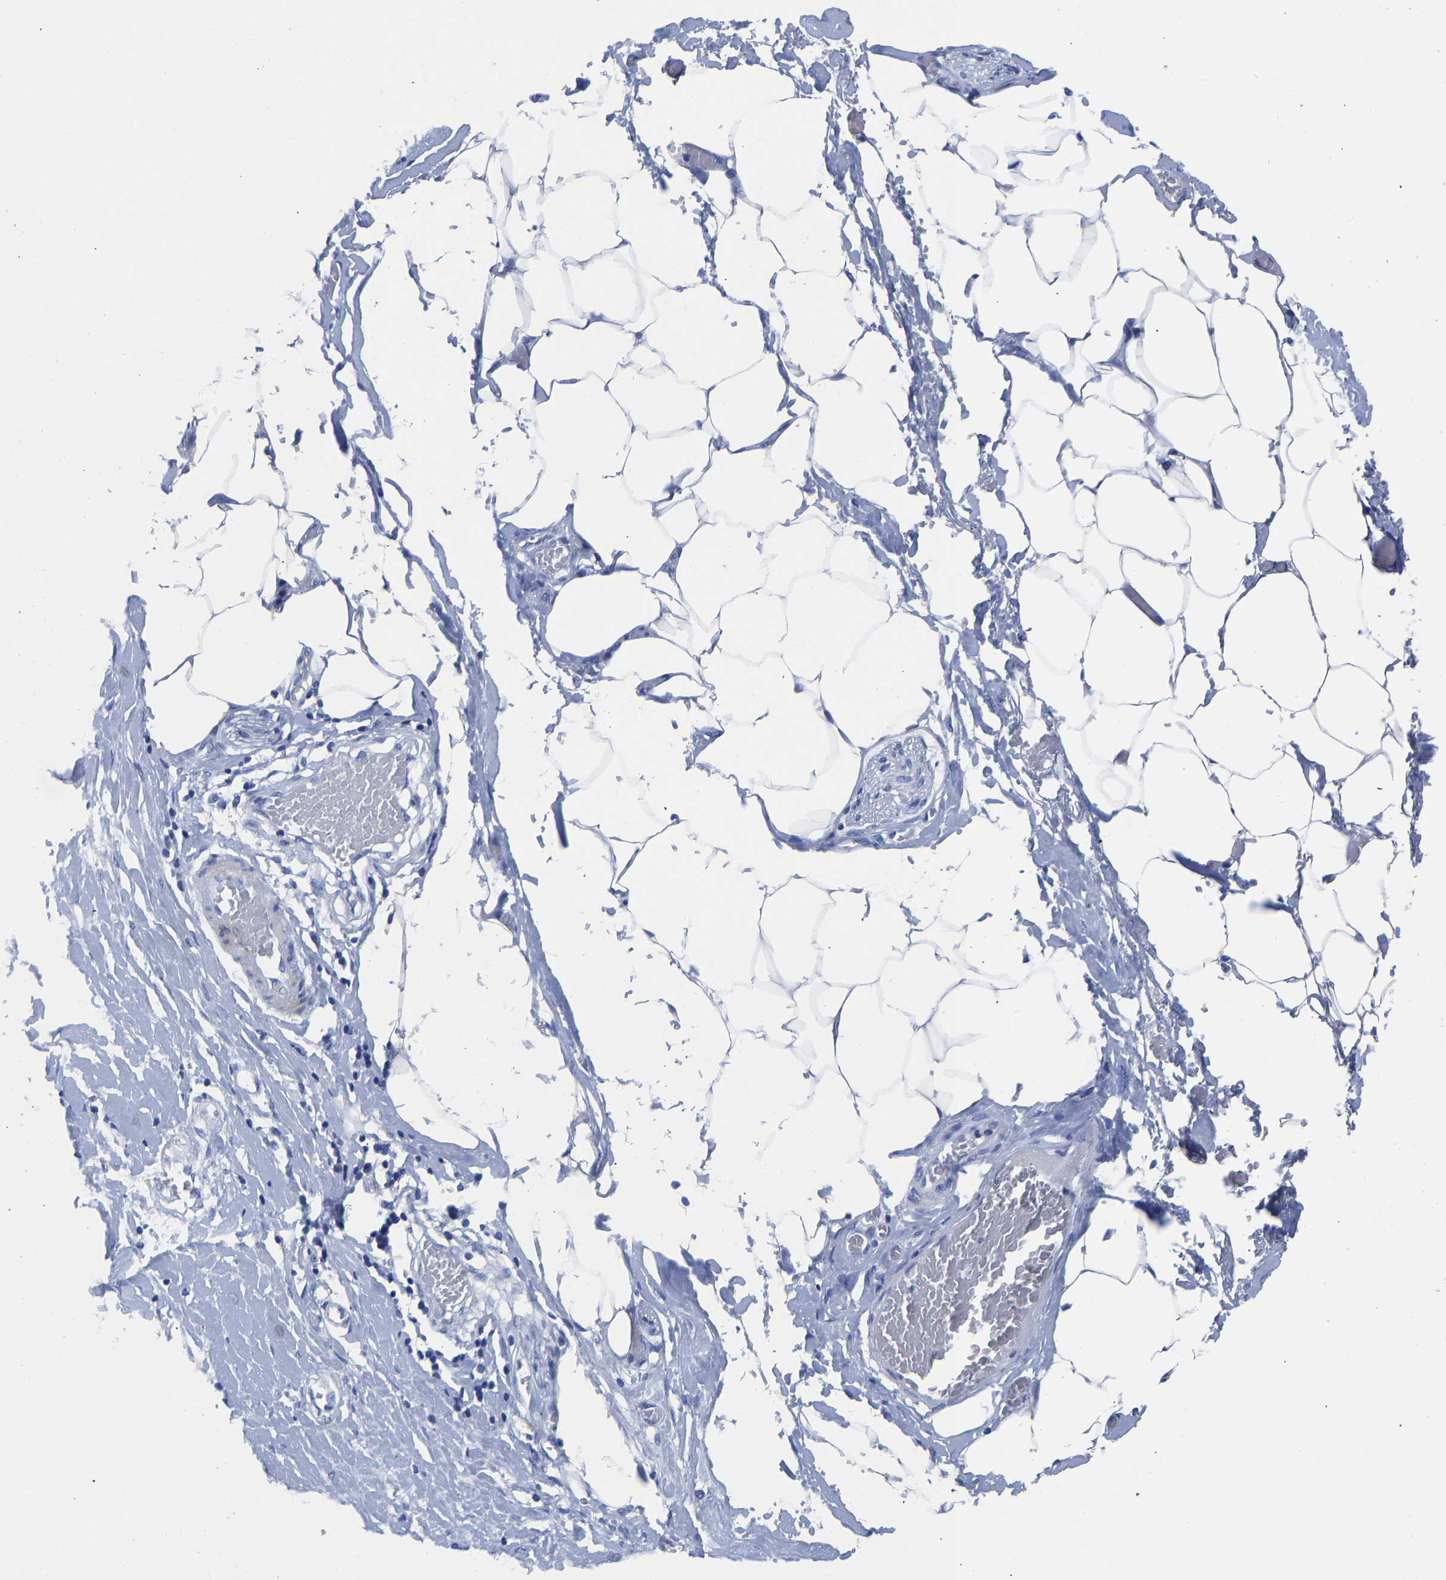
{"staining": {"intensity": "negative", "quantity": "none", "location": "none"}, "tissue": "adipose tissue", "cell_type": "Adipocytes", "image_type": "normal", "snomed": [{"axis": "morphology", "description": "Normal tissue, NOS"}, {"axis": "morphology", "description": "Adenocarcinoma, NOS"}, {"axis": "topography", "description": "Colon"}, {"axis": "topography", "description": "Peripheral nerve tissue"}], "caption": "Immunohistochemistry histopathology image of unremarkable adipose tissue: adipose tissue stained with DAB (3,3'-diaminobenzidine) shows no significant protein staining in adipocytes. (Brightfield microscopy of DAB IHC at high magnification).", "gene": "TMEM87A", "patient": {"sex": "male", "age": 14}}